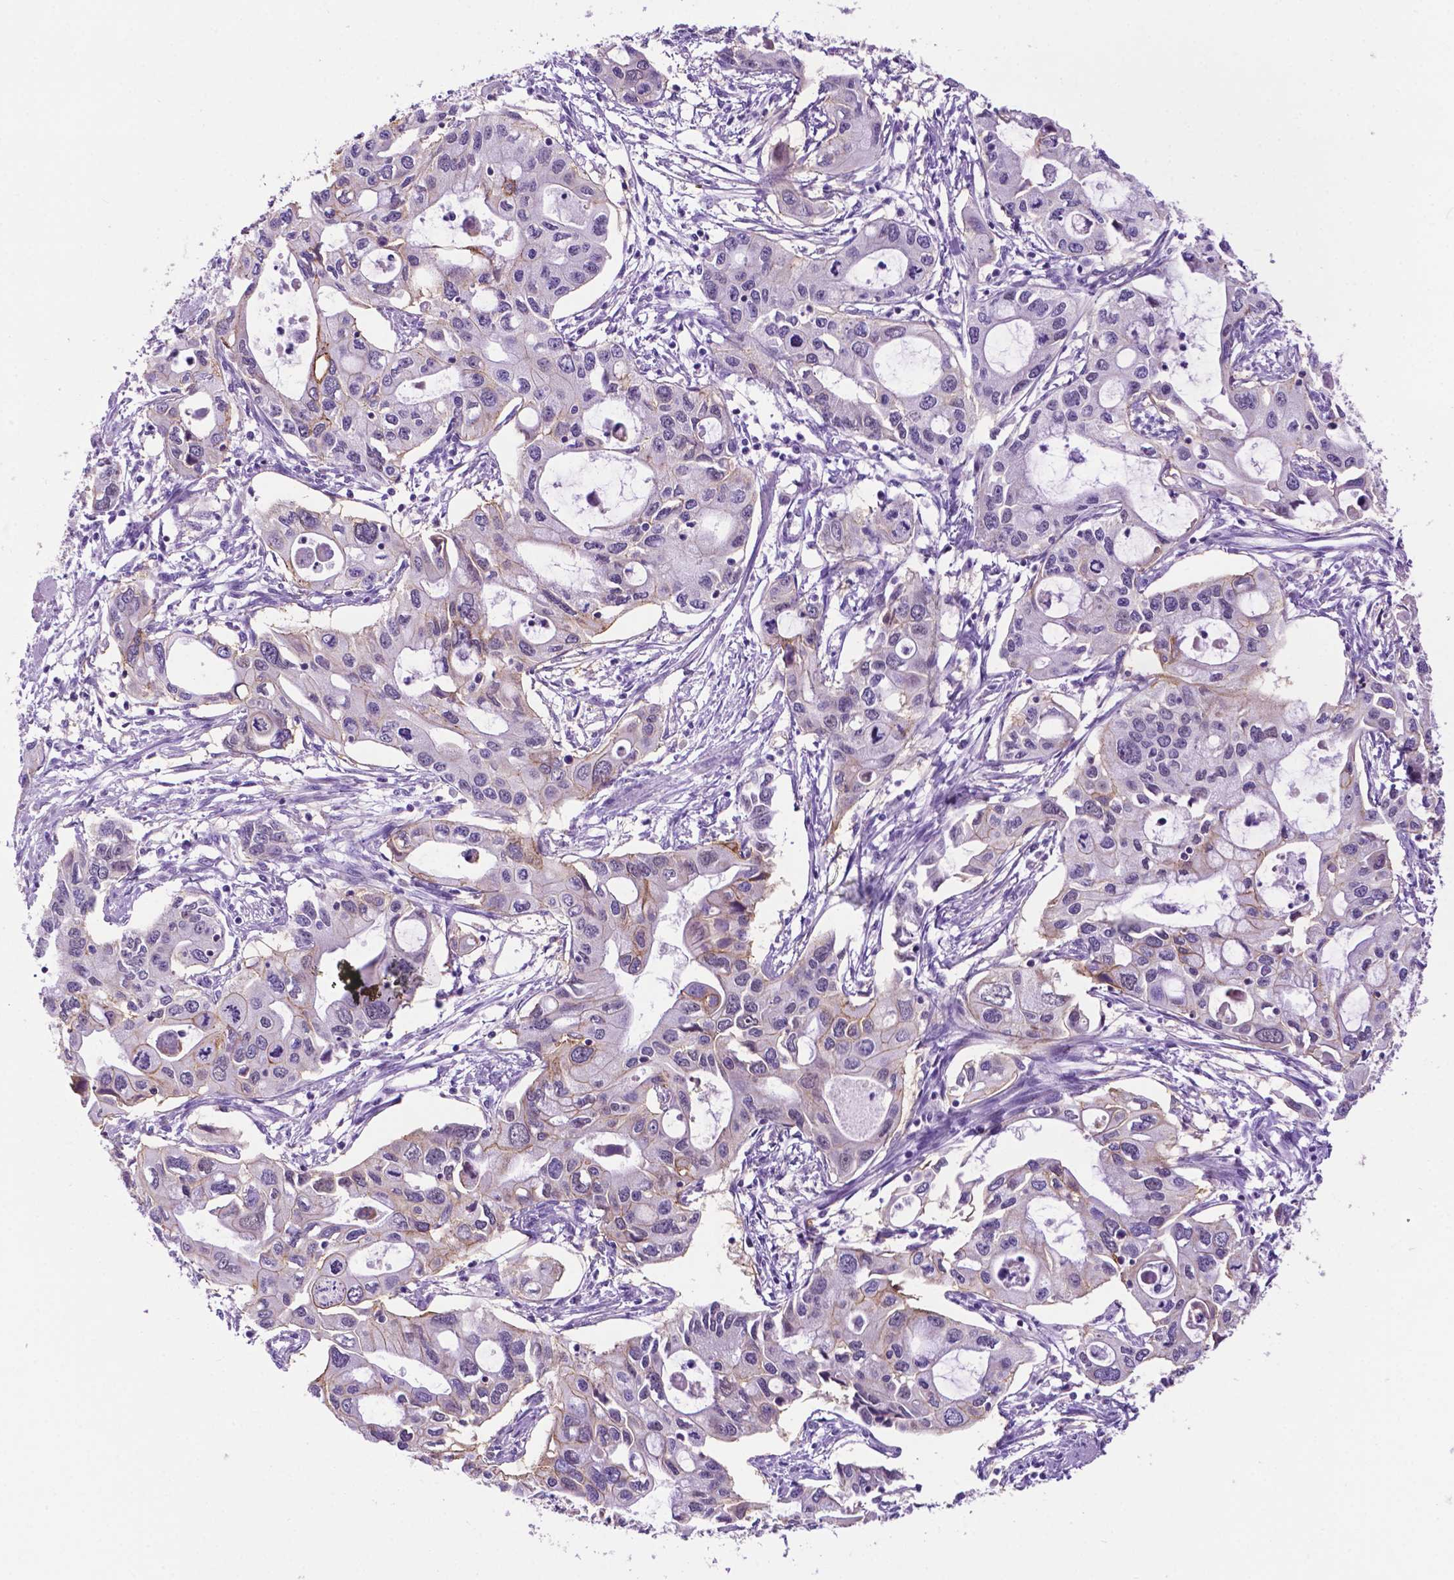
{"staining": {"intensity": "weak", "quantity": "<25%", "location": "cytoplasmic/membranous"}, "tissue": "pancreatic cancer", "cell_type": "Tumor cells", "image_type": "cancer", "snomed": [{"axis": "morphology", "description": "Adenocarcinoma, NOS"}, {"axis": "topography", "description": "Pancreas"}], "caption": "This is a image of IHC staining of pancreatic adenocarcinoma, which shows no positivity in tumor cells.", "gene": "TACSTD2", "patient": {"sex": "male", "age": 60}}